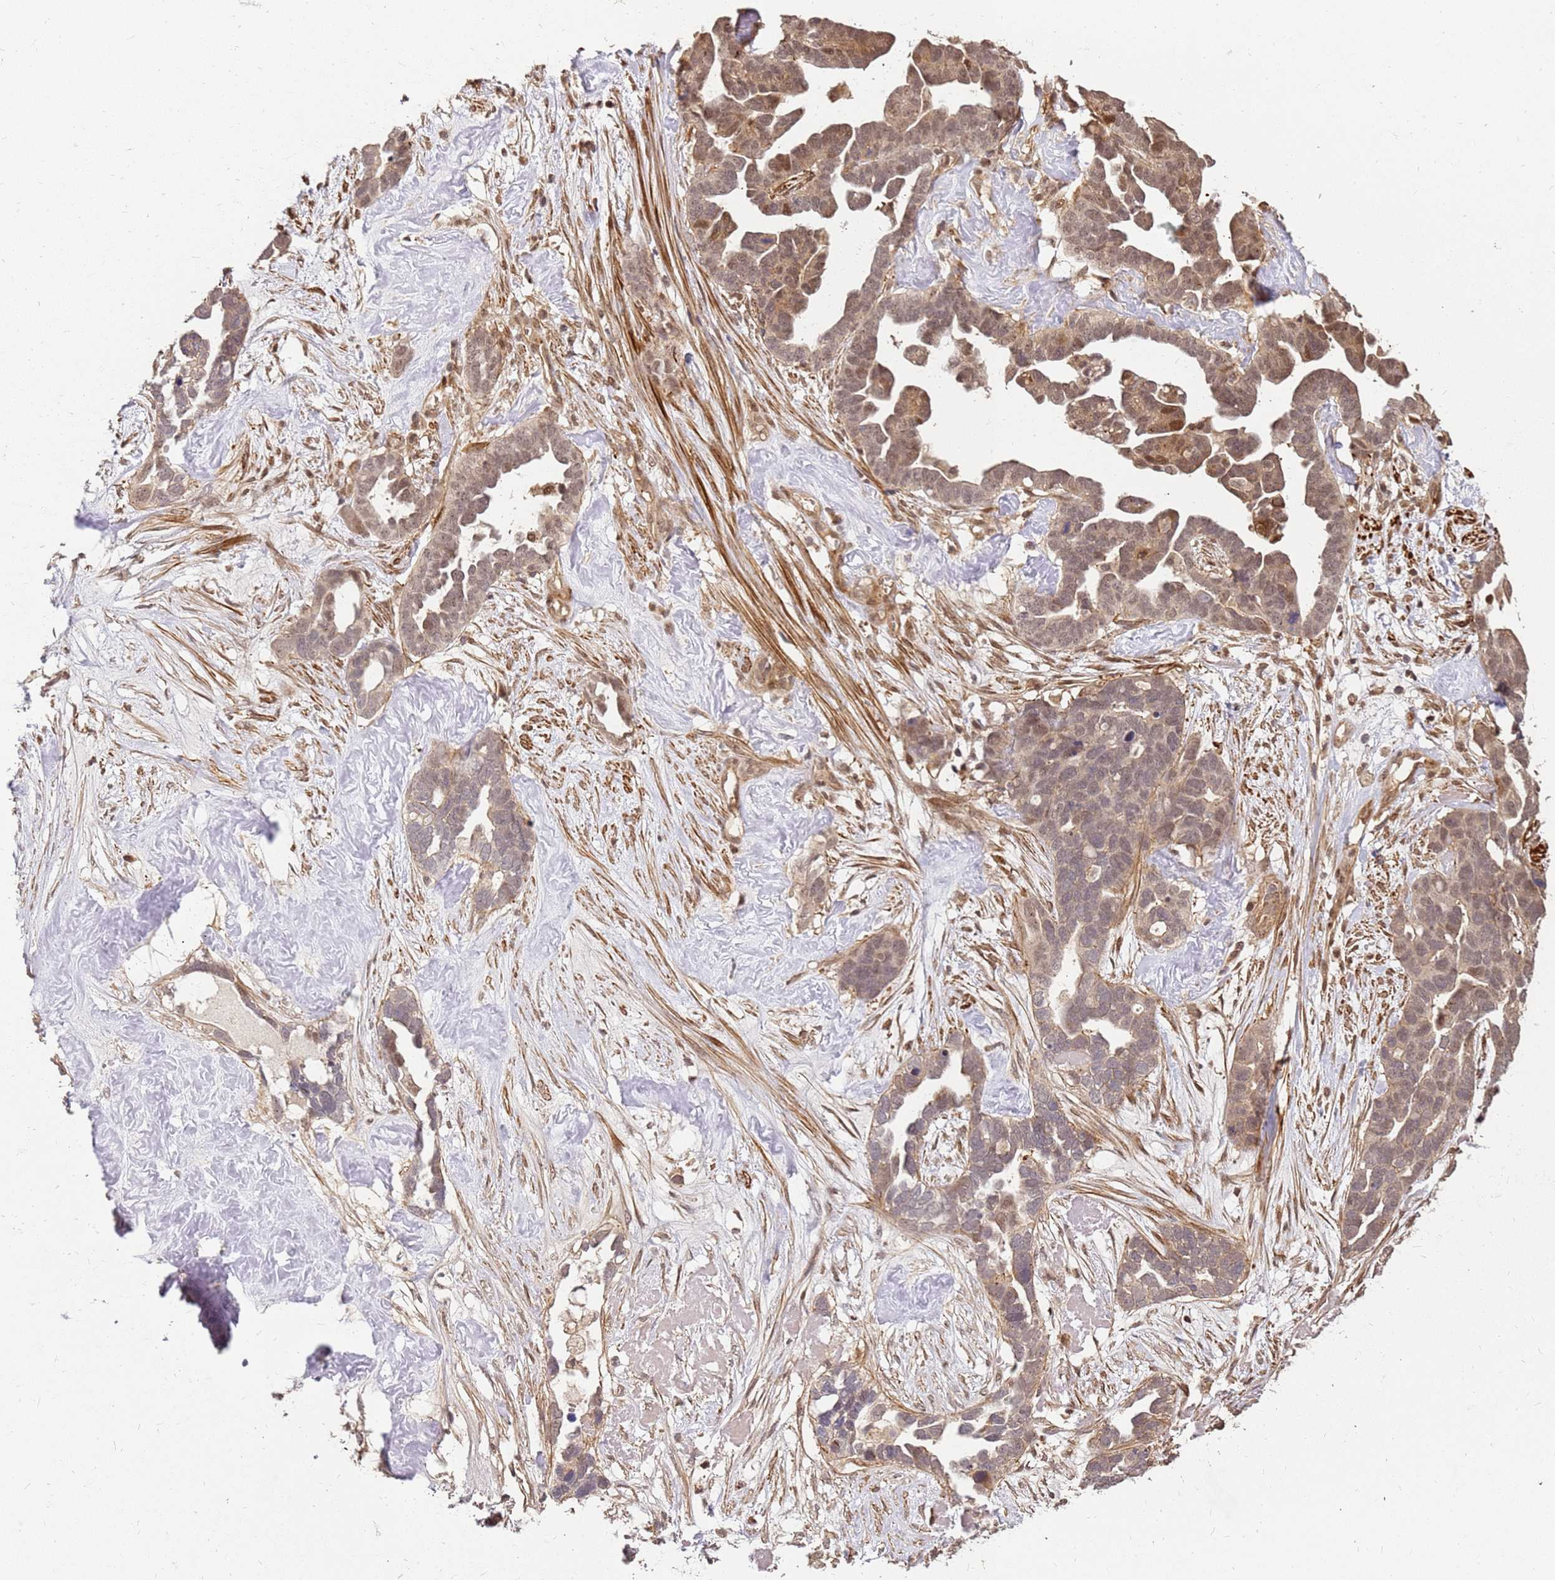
{"staining": {"intensity": "moderate", "quantity": ">75%", "location": "nuclear"}, "tissue": "ovarian cancer", "cell_type": "Tumor cells", "image_type": "cancer", "snomed": [{"axis": "morphology", "description": "Cystadenocarcinoma, serous, NOS"}, {"axis": "topography", "description": "Ovary"}], "caption": "The photomicrograph exhibits staining of ovarian cancer (serous cystadenocarcinoma), revealing moderate nuclear protein positivity (brown color) within tumor cells.", "gene": "ST18", "patient": {"sex": "female", "age": 54}}